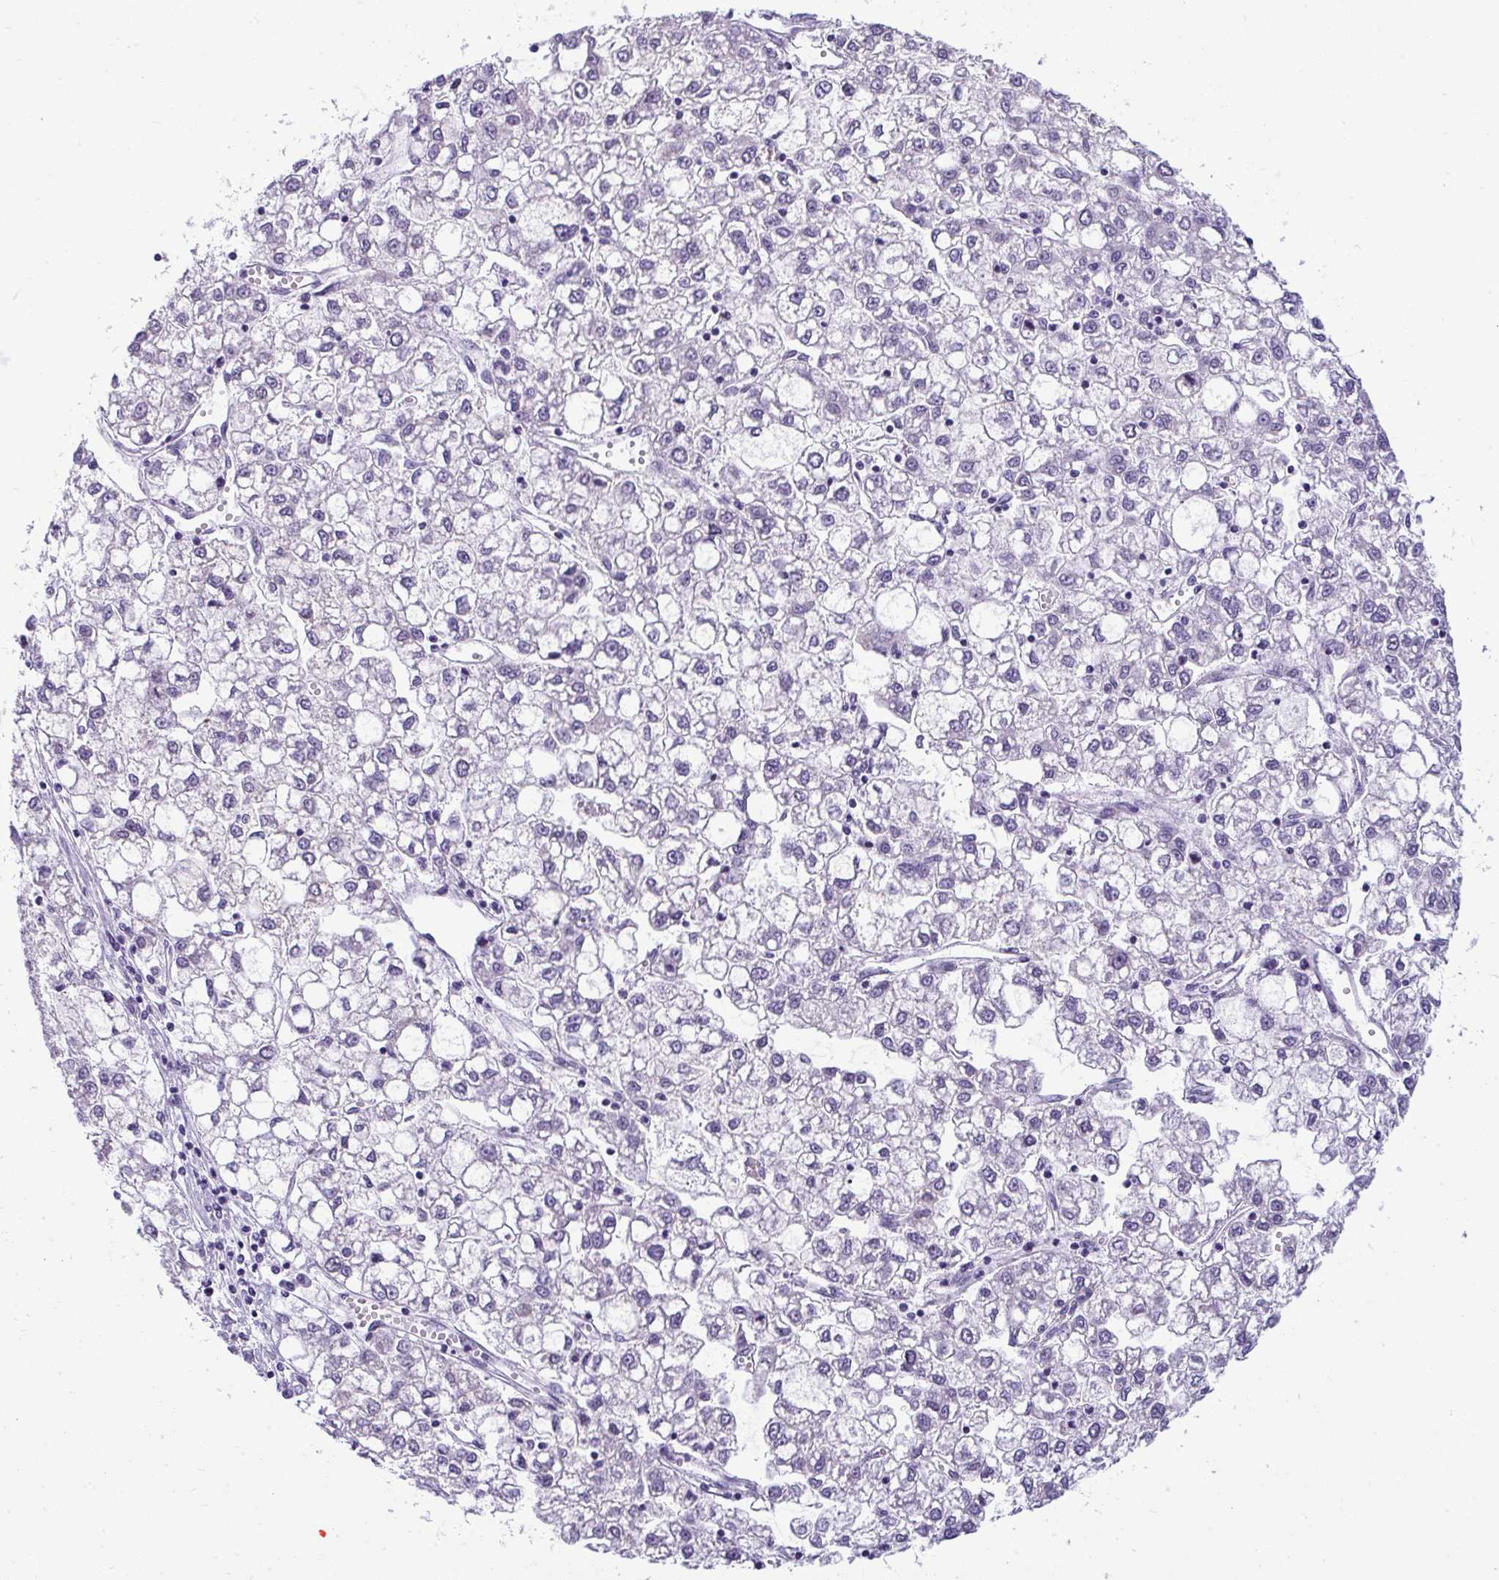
{"staining": {"intensity": "negative", "quantity": "none", "location": "none"}, "tissue": "liver cancer", "cell_type": "Tumor cells", "image_type": "cancer", "snomed": [{"axis": "morphology", "description": "Carcinoma, Hepatocellular, NOS"}, {"axis": "topography", "description": "Liver"}], "caption": "DAB immunohistochemical staining of liver cancer reveals no significant expression in tumor cells.", "gene": "SUZ12", "patient": {"sex": "male", "age": 40}}